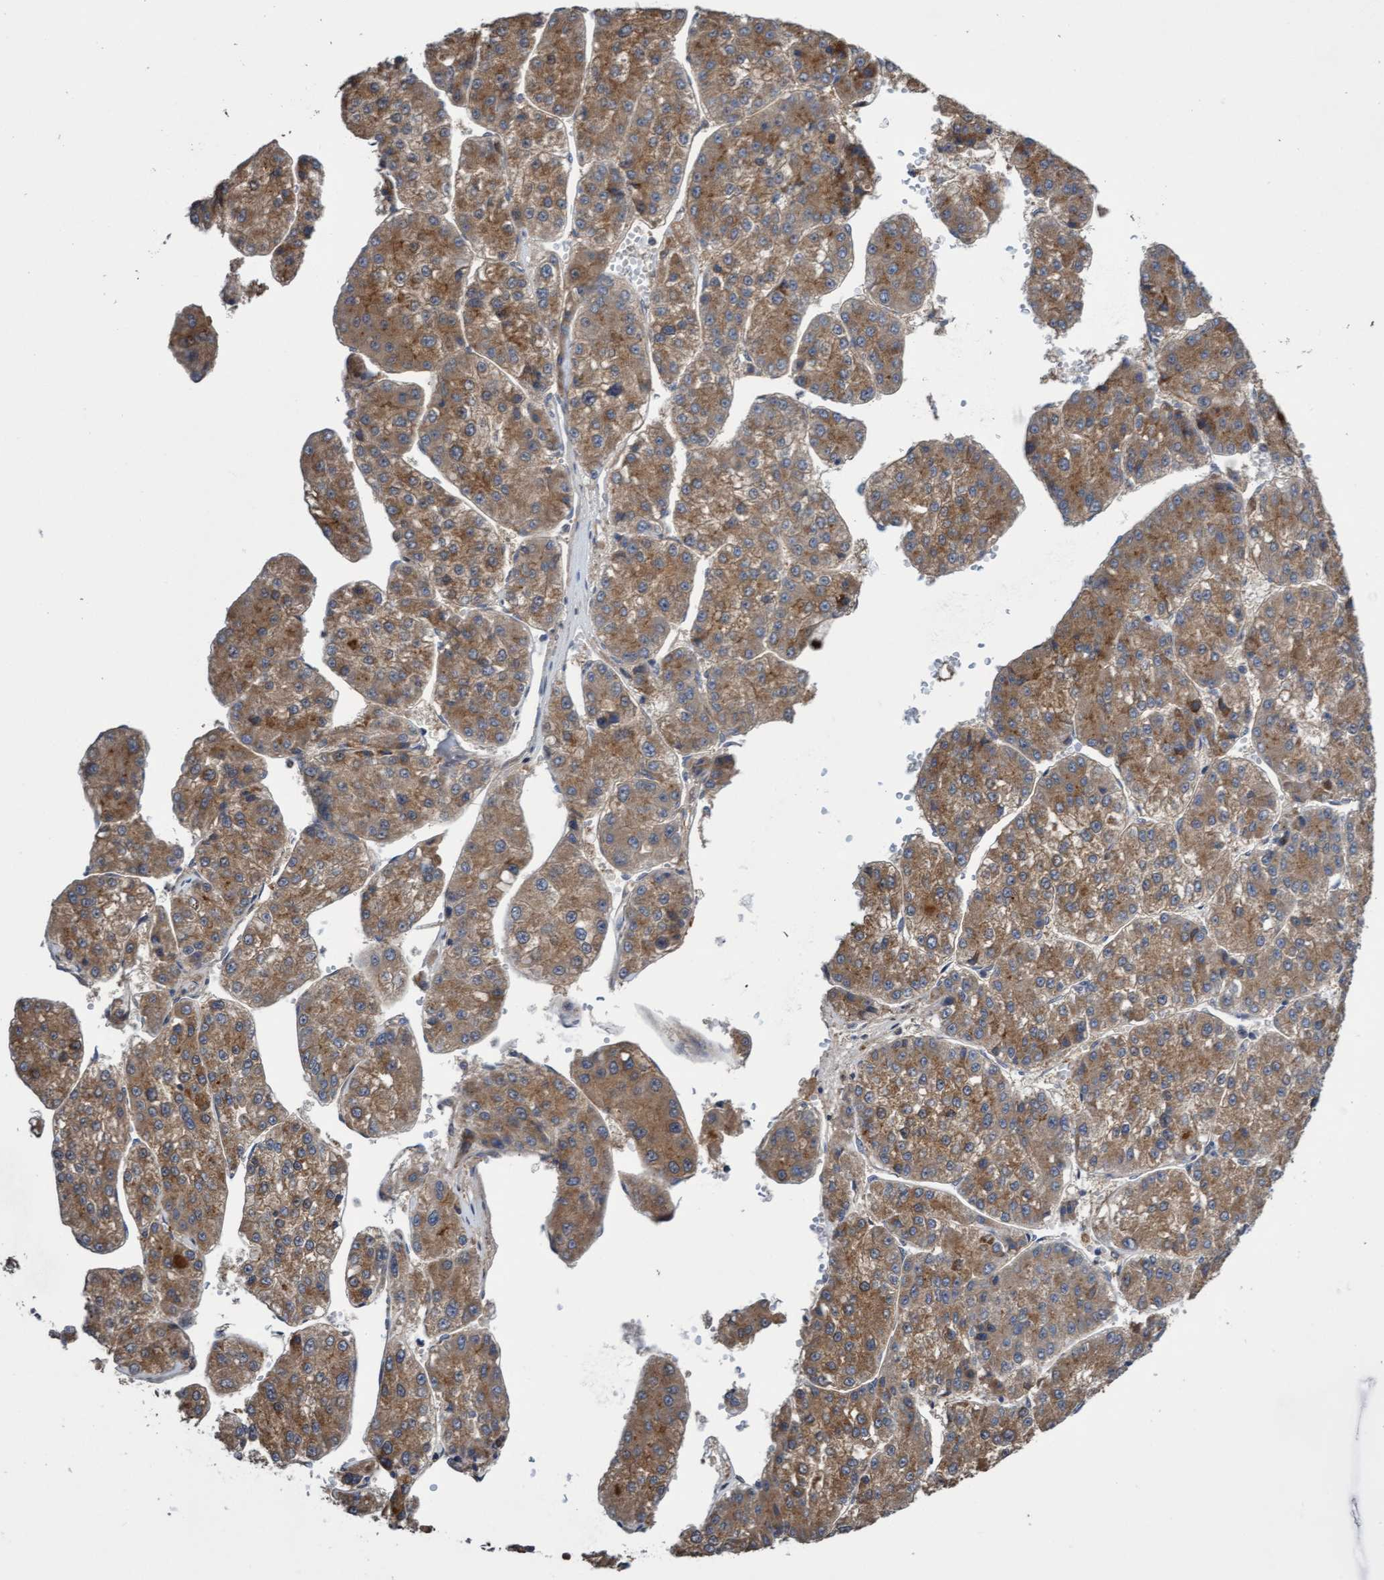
{"staining": {"intensity": "moderate", "quantity": ">75%", "location": "cytoplasmic/membranous"}, "tissue": "liver cancer", "cell_type": "Tumor cells", "image_type": "cancer", "snomed": [{"axis": "morphology", "description": "Carcinoma, Hepatocellular, NOS"}, {"axis": "topography", "description": "Liver"}], "caption": "This micrograph displays immunohistochemistry (IHC) staining of human liver hepatocellular carcinoma, with medium moderate cytoplasmic/membranous positivity in approximately >75% of tumor cells.", "gene": "ITFG1", "patient": {"sex": "female", "age": 73}}